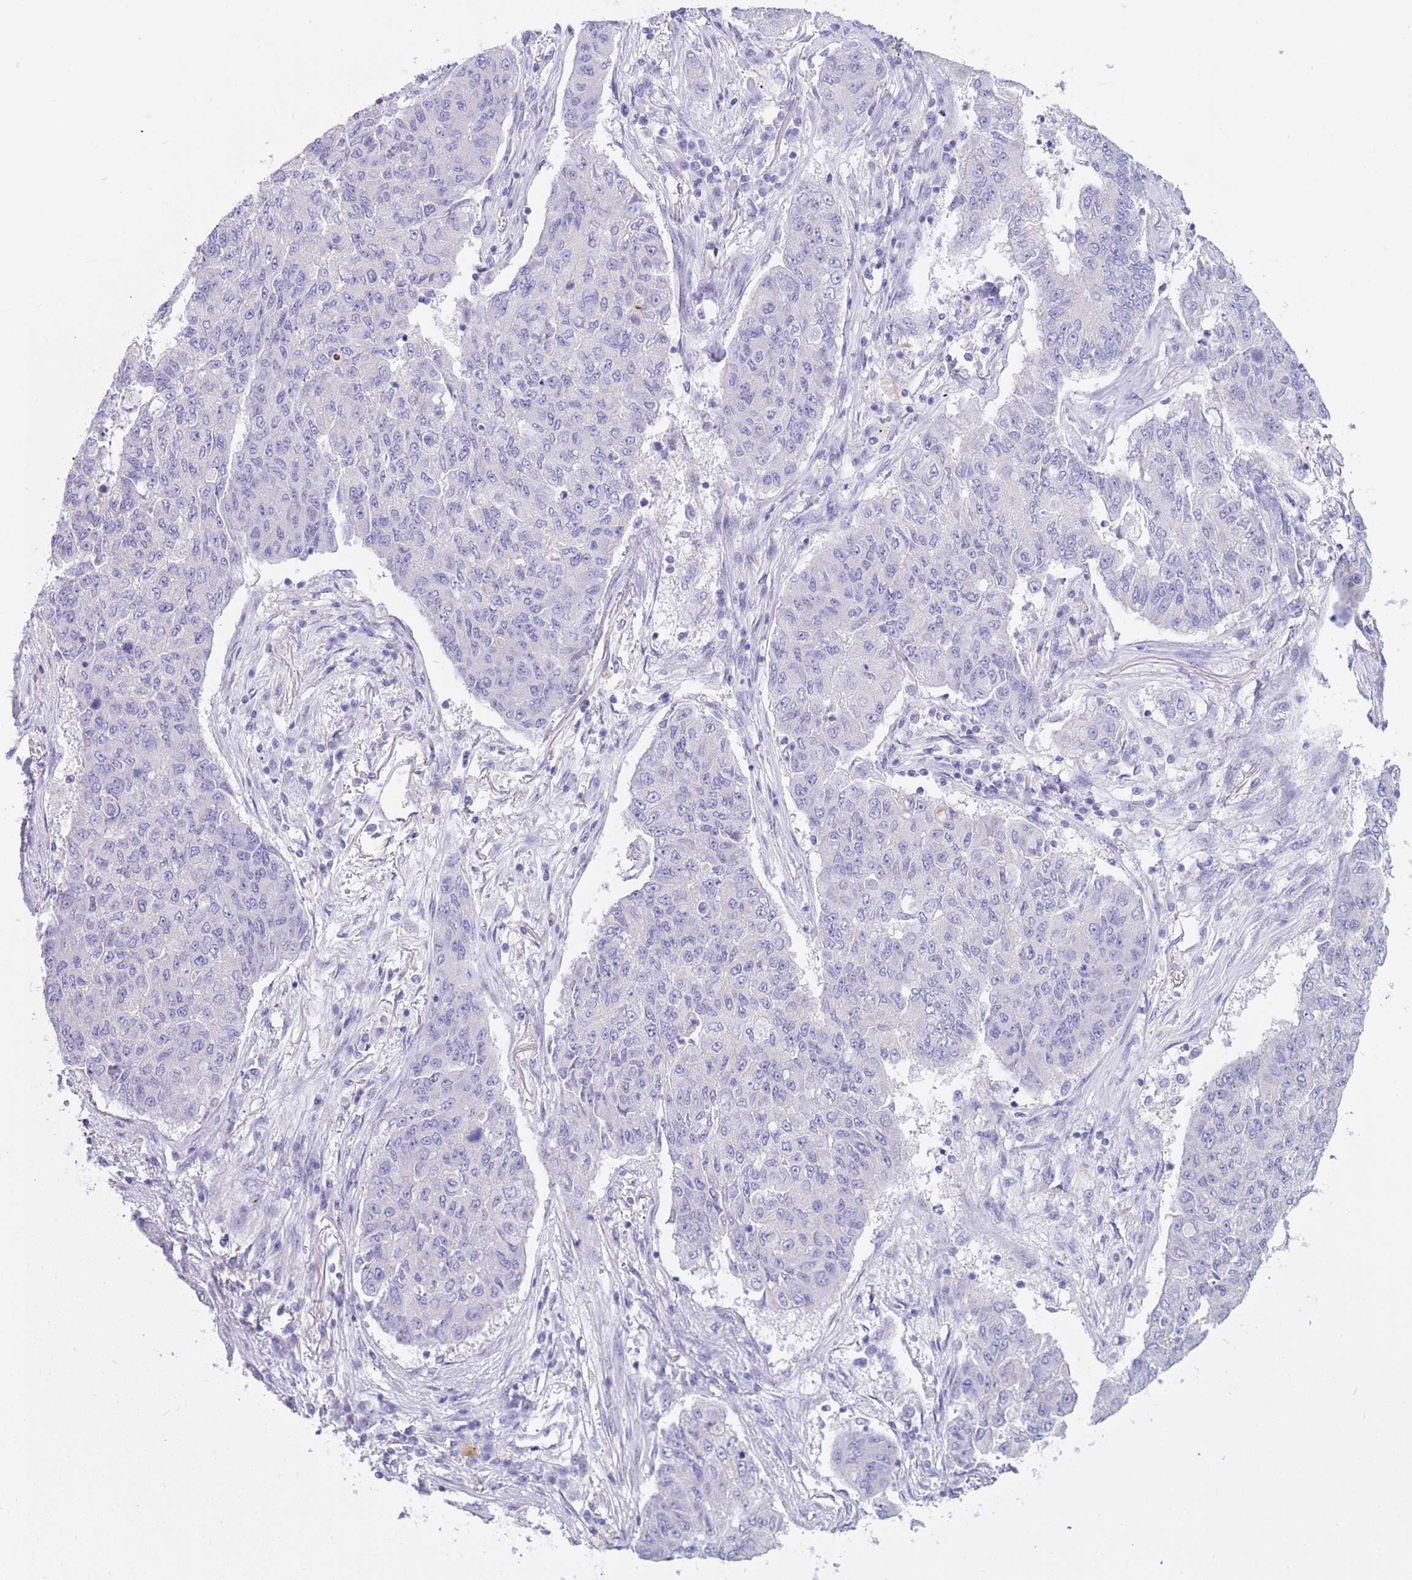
{"staining": {"intensity": "negative", "quantity": "none", "location": "none"}, "tissue": "lung cancer", "cell_type": "Tumor cells", "image_type": "cancer", "snomed": [{"axis": "morphology", "description": "Squamous cell carcinoma, NOS"}, {"axis": "topography", "description": "Lung"}], "caption": "DAB immunohistochemical staining of human lung cancer (squamous cell carcinoma) exhibits no significant positivity in tumor cells.", "gene": "SNX6", "patient": {"sex": "male", "age": 74}}